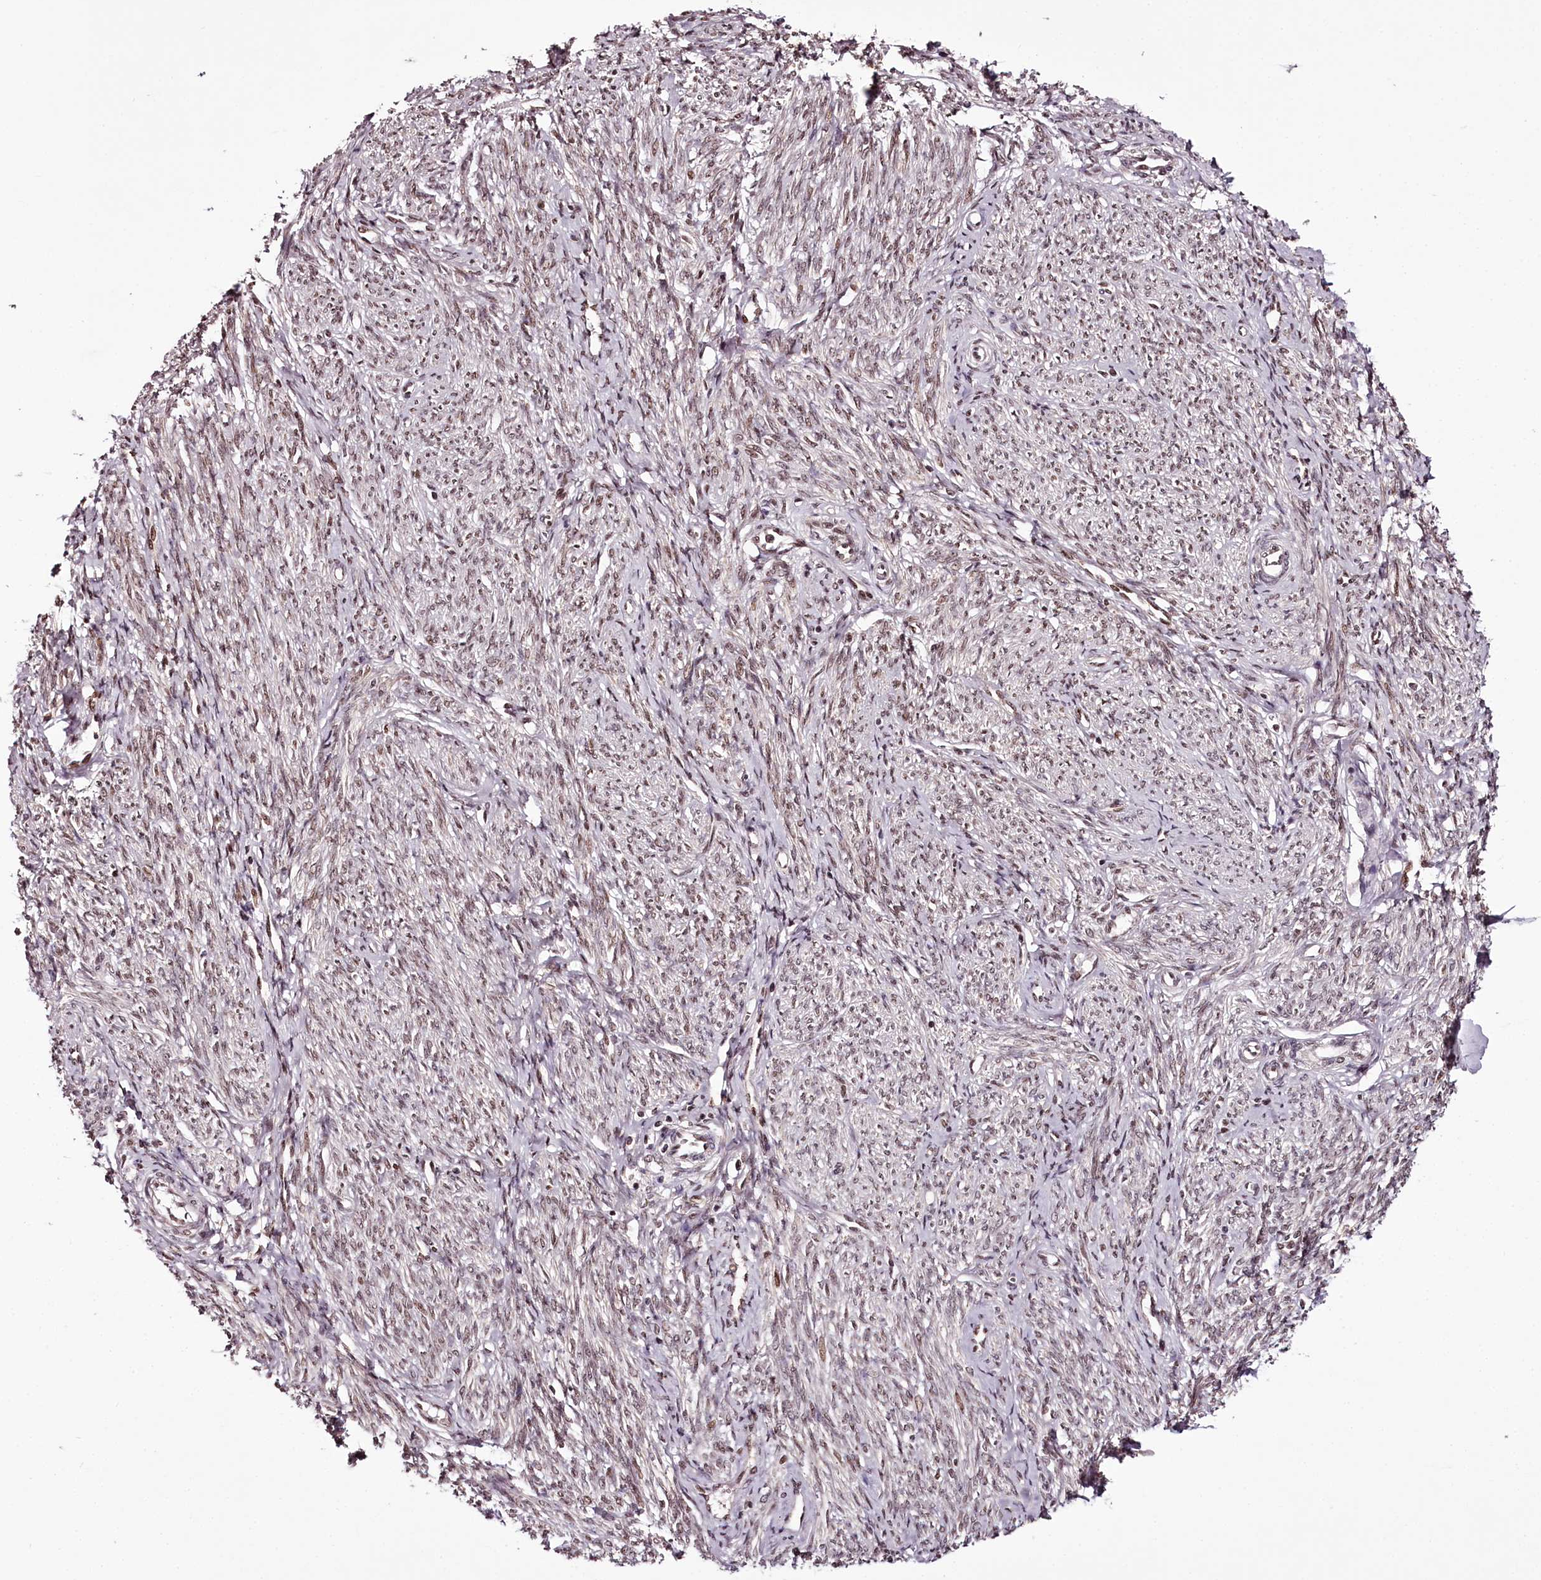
{"staining": {"intensity": "moderate", "quantity": "25%-75%", "location": "nuclear"}, "tissue": "endometrium", "cell_type": "Cells in endometrial stroma", "image_type": "normal", "snomed": [{"axis": "morphology", "description": "Normal tissue, NOS"}, {"axis": "topography", "description": "Endometrium"}], "caption": "A high-resolution micrograph shows IHC staining of normal endometrium, which demonstrates moderate nuclear staining in approximately 25%-75% of cells in endometrial stroma.", "gene": "TTC33", "patient": {"sex": "female", "age": 72}}